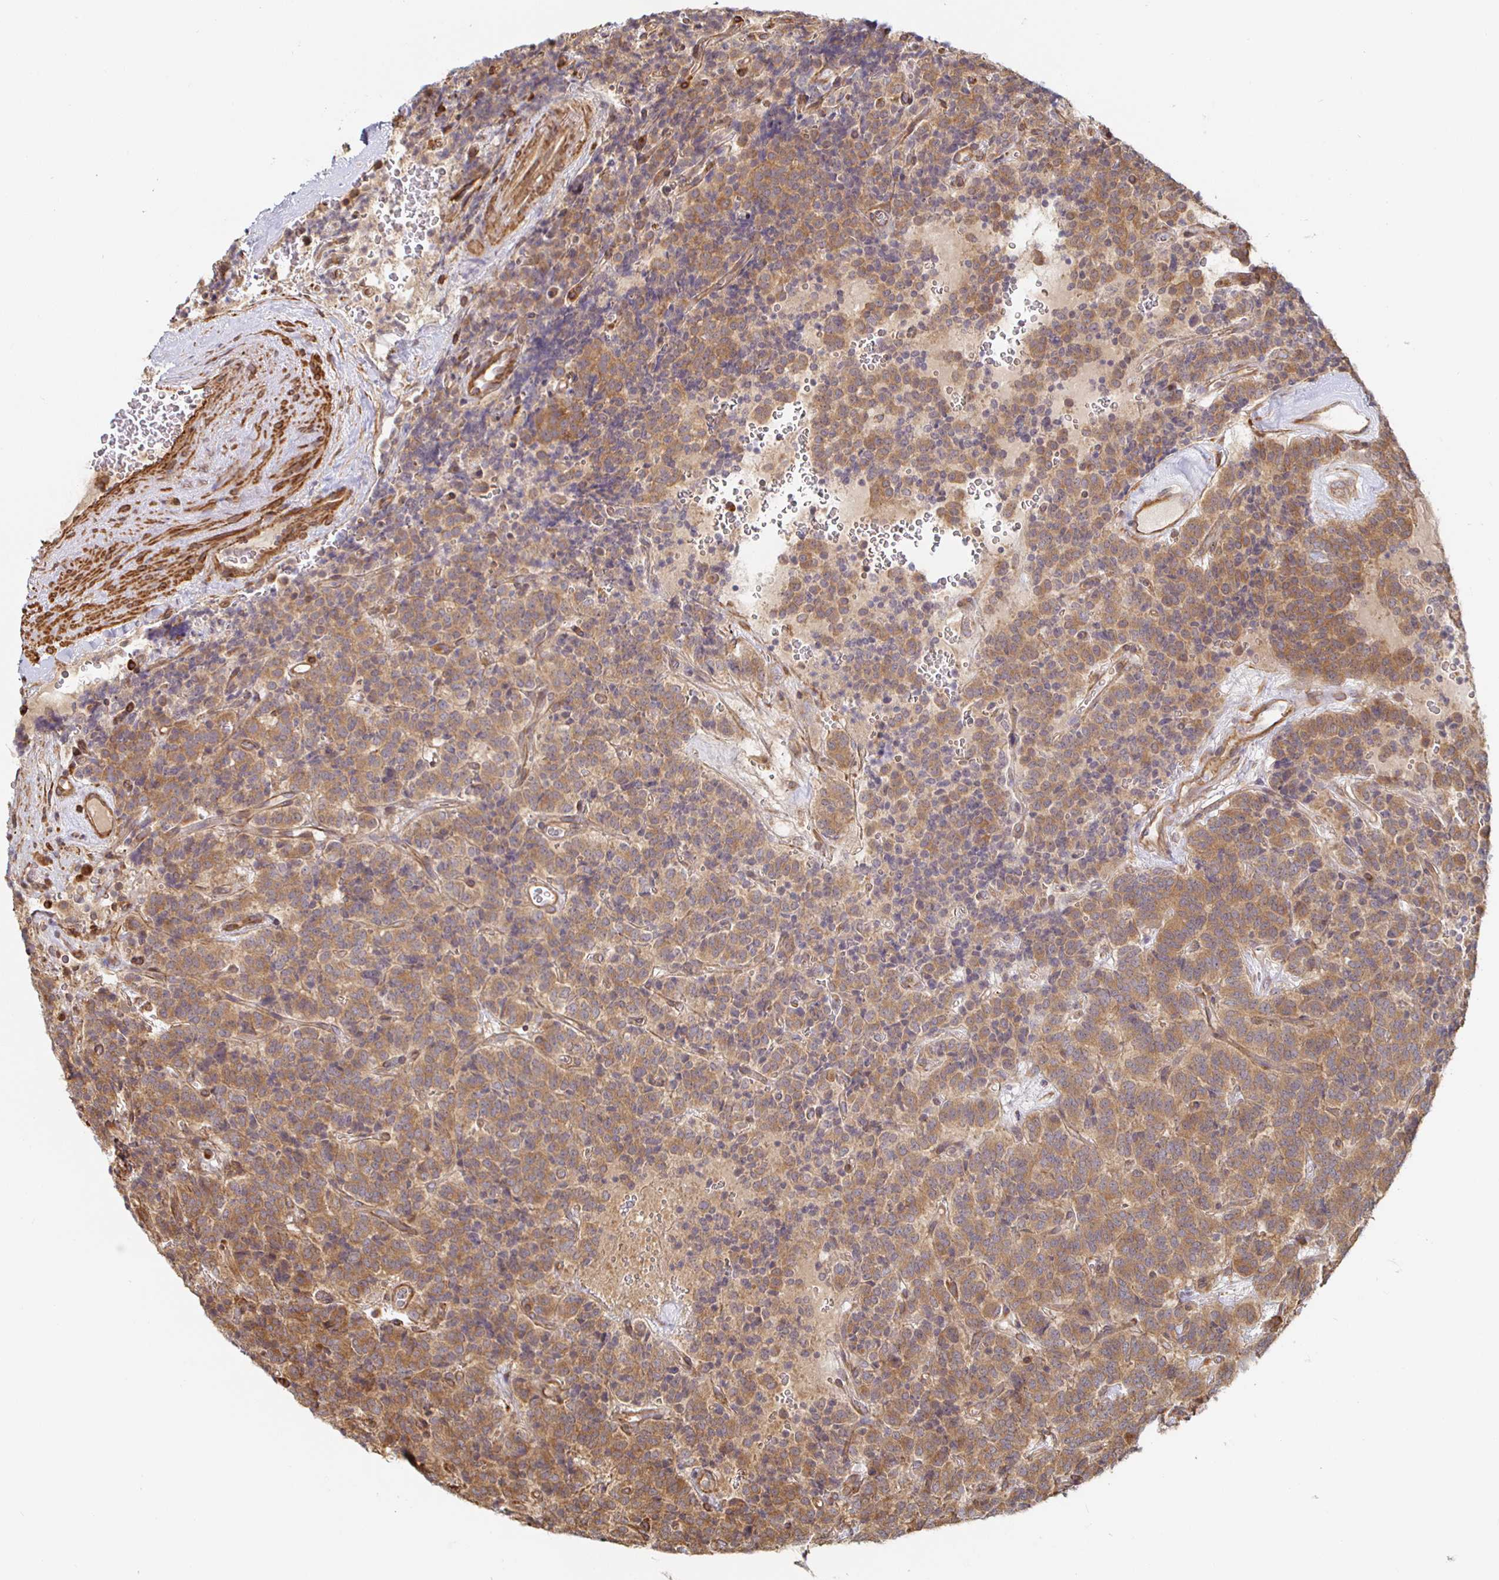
{"staining": {"intensity": "moderate", "quantity": ">75%", "location": "cytoplasmic/membranous"}, "tissue": "carcinoid", "cell_type": "Tumor cells", "image_type": "cancer", "snomed": [{"axis": "morphology", "description": "Carcinoid, malignant, NOS"}, {"axis": "topography", "description": "Pancreas"}], "caption": "This micrograph reveals IHC staining of carcinoid, with medium moderate cytoplasmic/membranous positivity in about >75% of tumor cells.", "gene": "STRAP", "patient": {"sex": "male", "age": 36}}